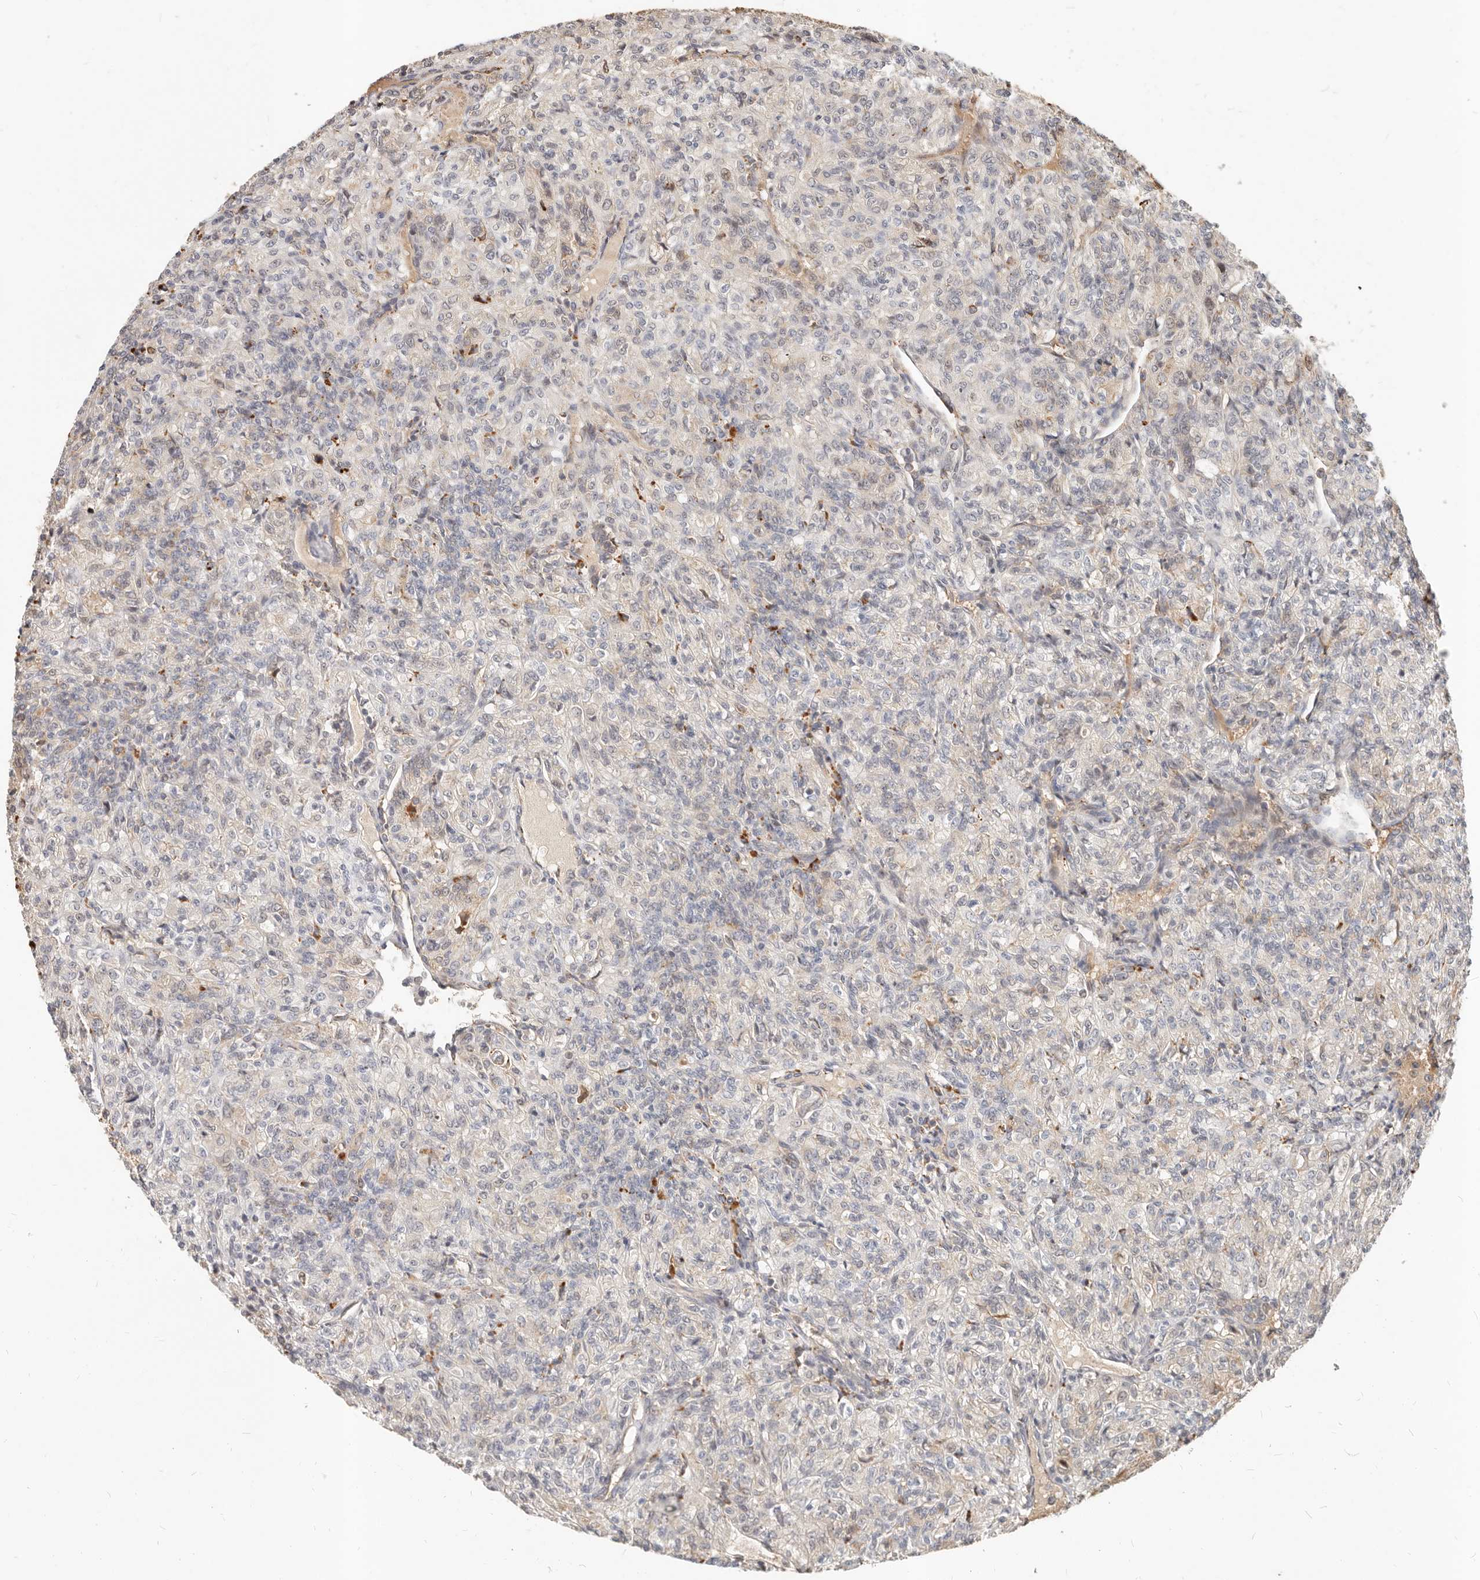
{"staining": {"intensity": "negative", "quantity": "none", "location": "none"}, "tissue": "renal cancer", "cell_type": "Tumor cells", "image_type": "cancer", "snomed": [{"axis": "morphology", "description": "Adenocarcinoma, NOS"}, {"axis": "topography", "description": "Kidney"}], "caption": "This image is of adenocarcinoma (renal) stained with IHC to label a protein in brown with the nuclei are counter-stained blue. There is no staining in tumor cells.", "gene": "ZRANB1", "patient": {"sex": "male", "age": 77}}